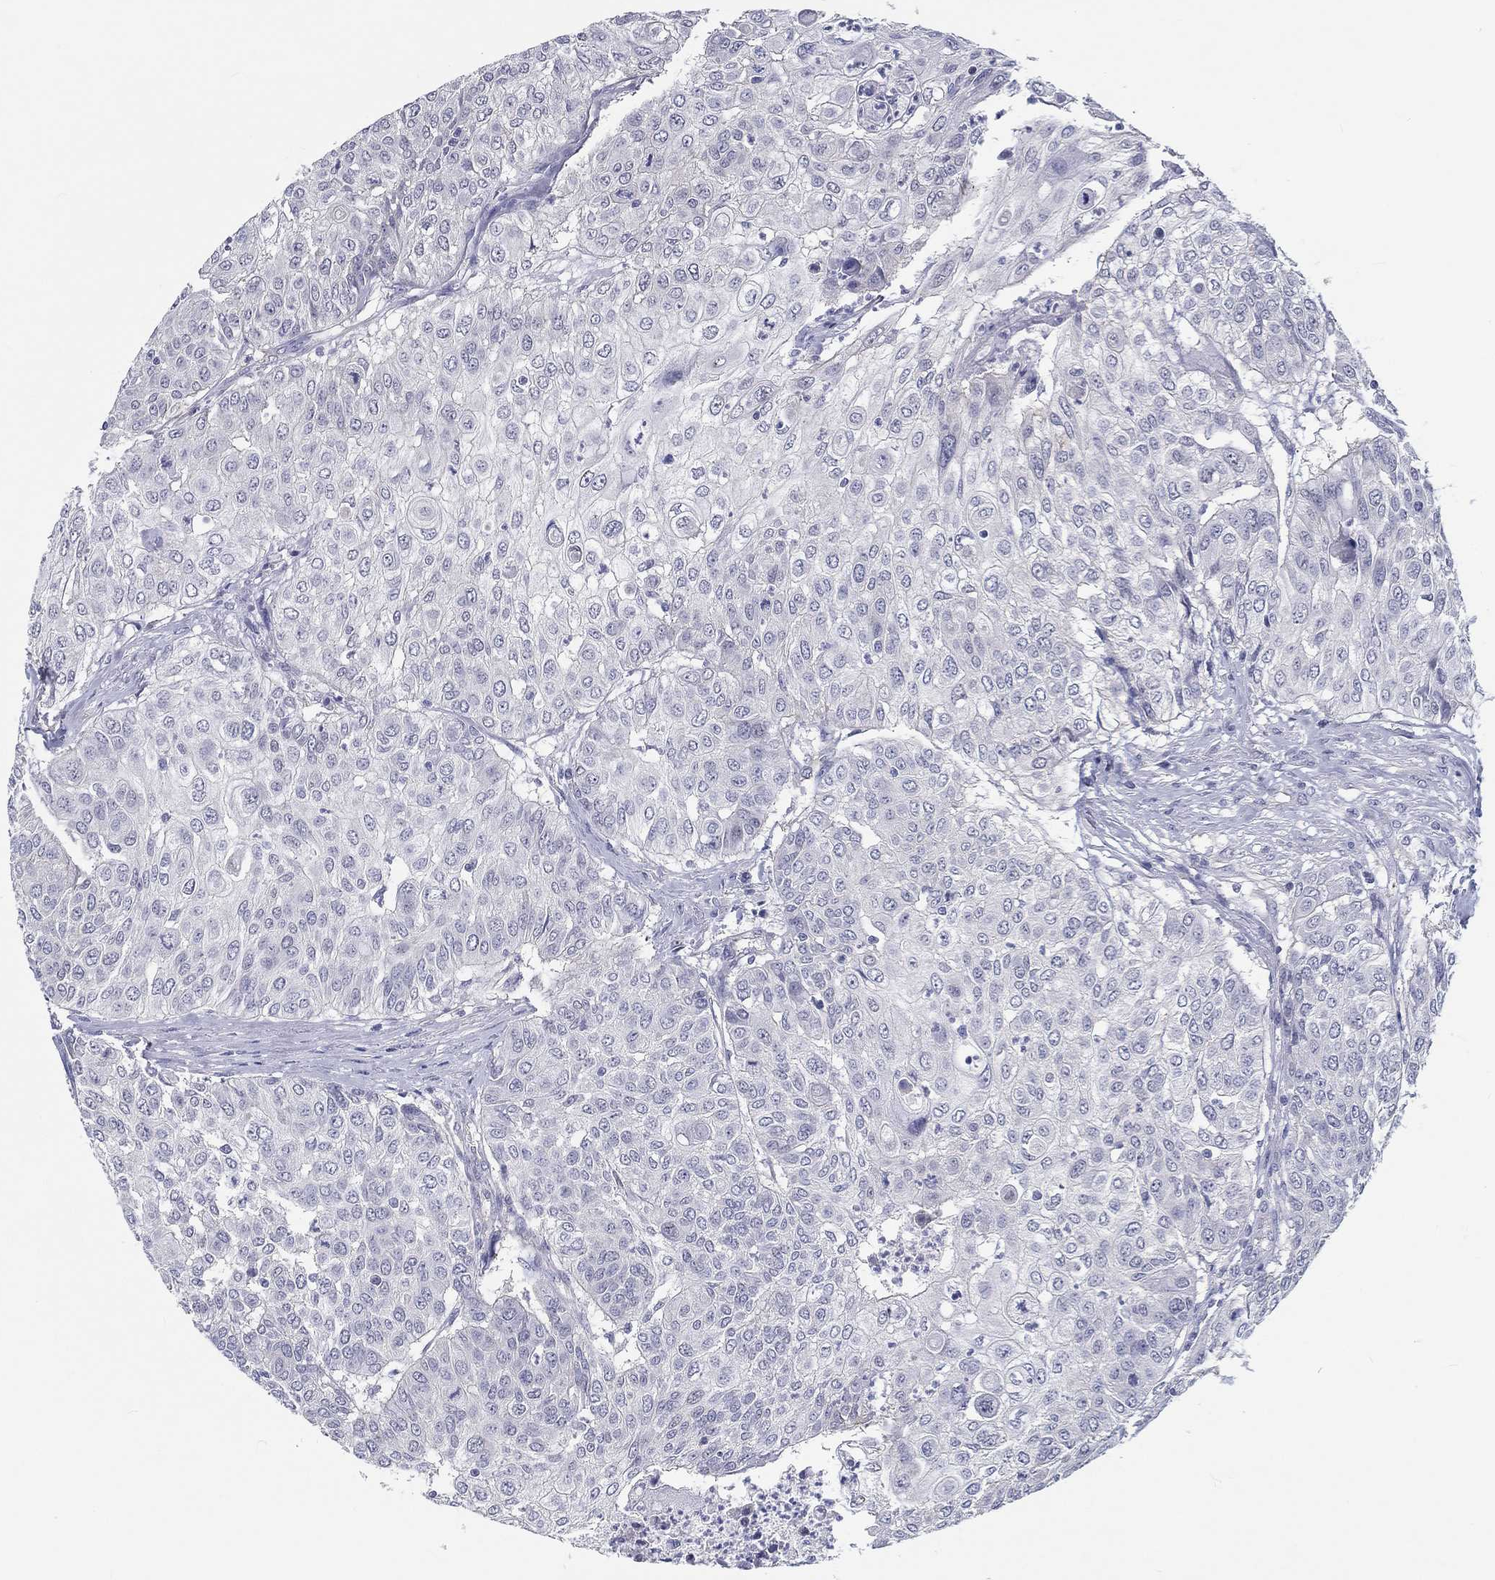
{"staining": {"intensity": "moderate", "quantity": "<25%", "location": "nuclear"}, "tissue": "urothelial cancer", "cell_type": "Tumor cells", "image_type": "cancer", "snomed": [{"axis": "morphology", "description": "Urothelial carcinoma, High grade"}, {"axis": "topography", "description": "Urinary bladder"}], "caption": "This is an image of IHC staining of urothelial cancer, which shows moderate staining in the nuclear of tumor cells.", "gene": "CRYGD", "patient": {"sex": "female", "age": 79}}